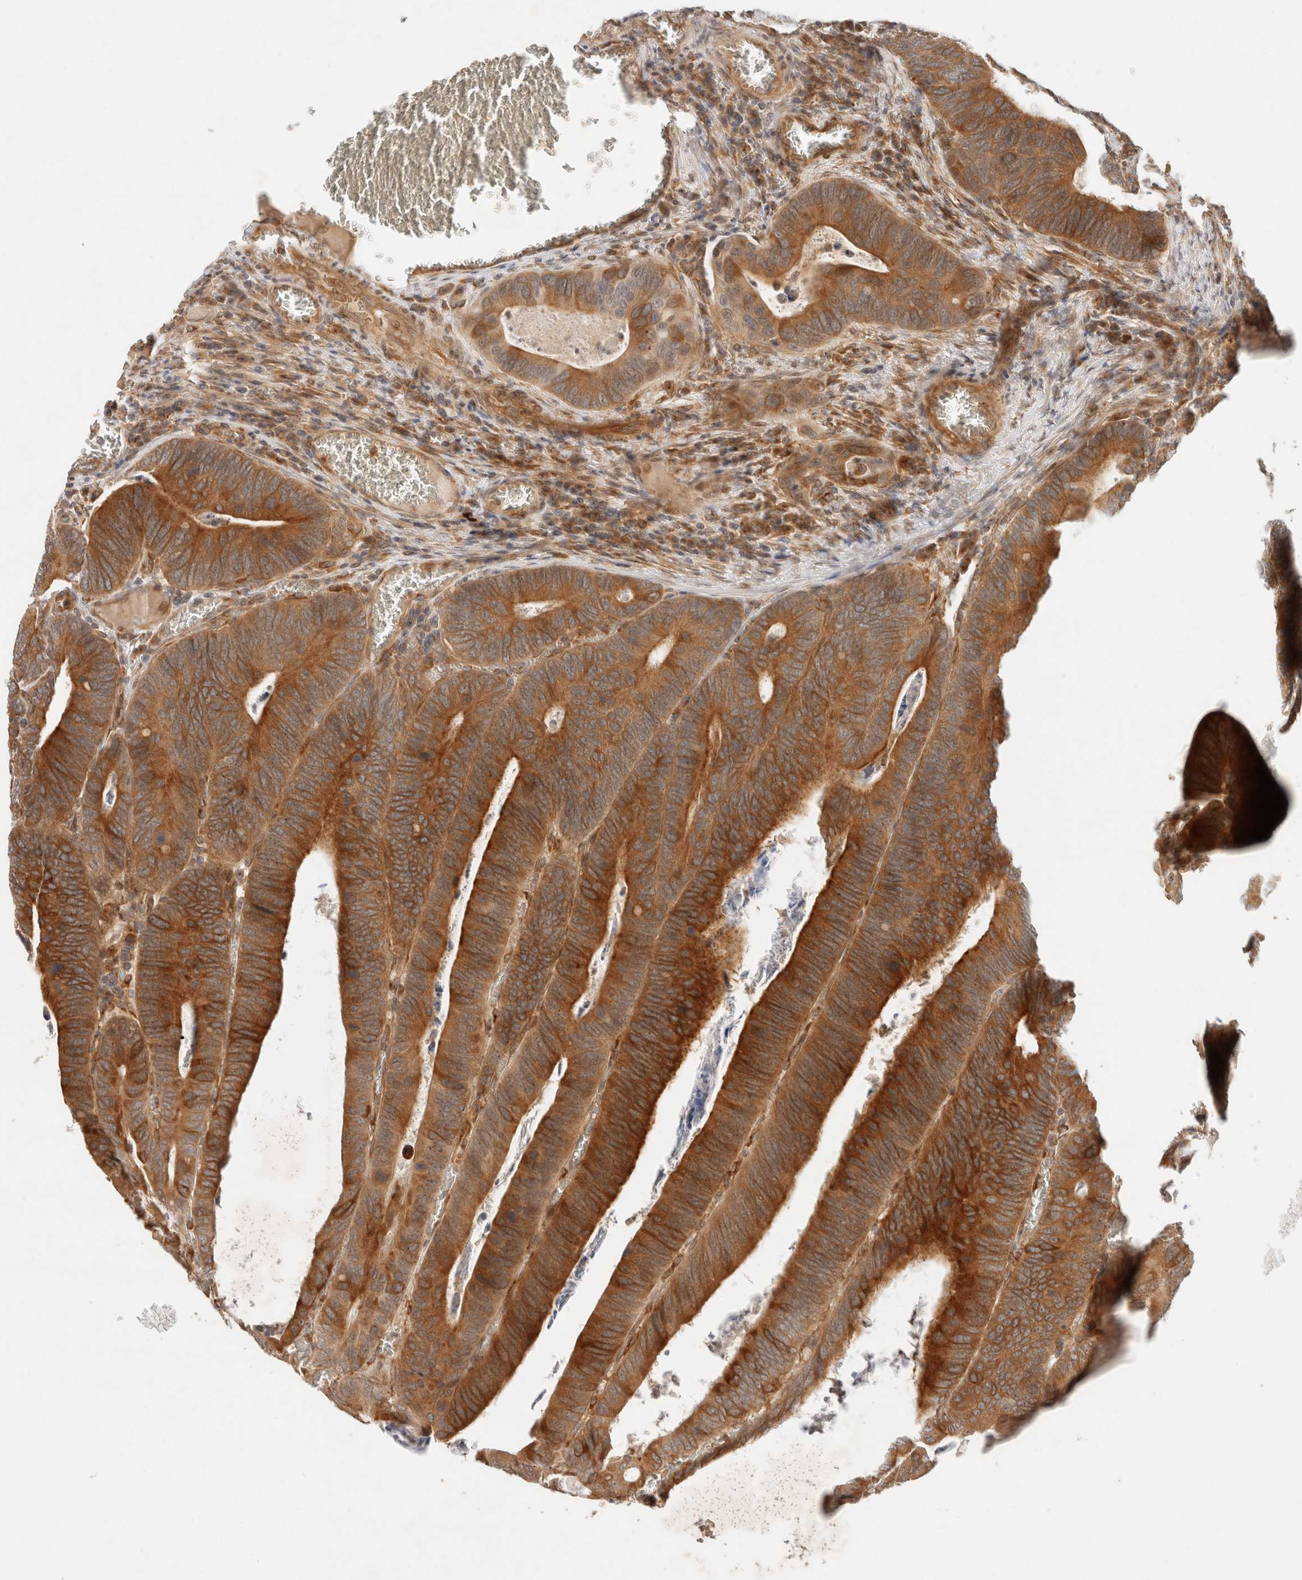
{"staining": {"intensity": "strong", "quantity": ">75%", "location": "cytoplasmic/membranous"}, "tissue": "colorectal cancer", "cell_type": "Tumor cells", "image_type": "cancer", "snomed": [{"axis": "morphology", "description": "Inflammation, NOS"}, {"axis": "morphology", "description": "Adenocarcinoma, NOS"}, {"axis": "topography", "description": "Colon"}], "caption": "Approximately >75% of tumor cells in colorectal adenocarcinoma demonstrate strong cytoplasmic/membranous protein positivity as visualized by brown immunohistochemical staining.", "gene": "TACC1", "patient": {"sex": "male", "age": 72}}